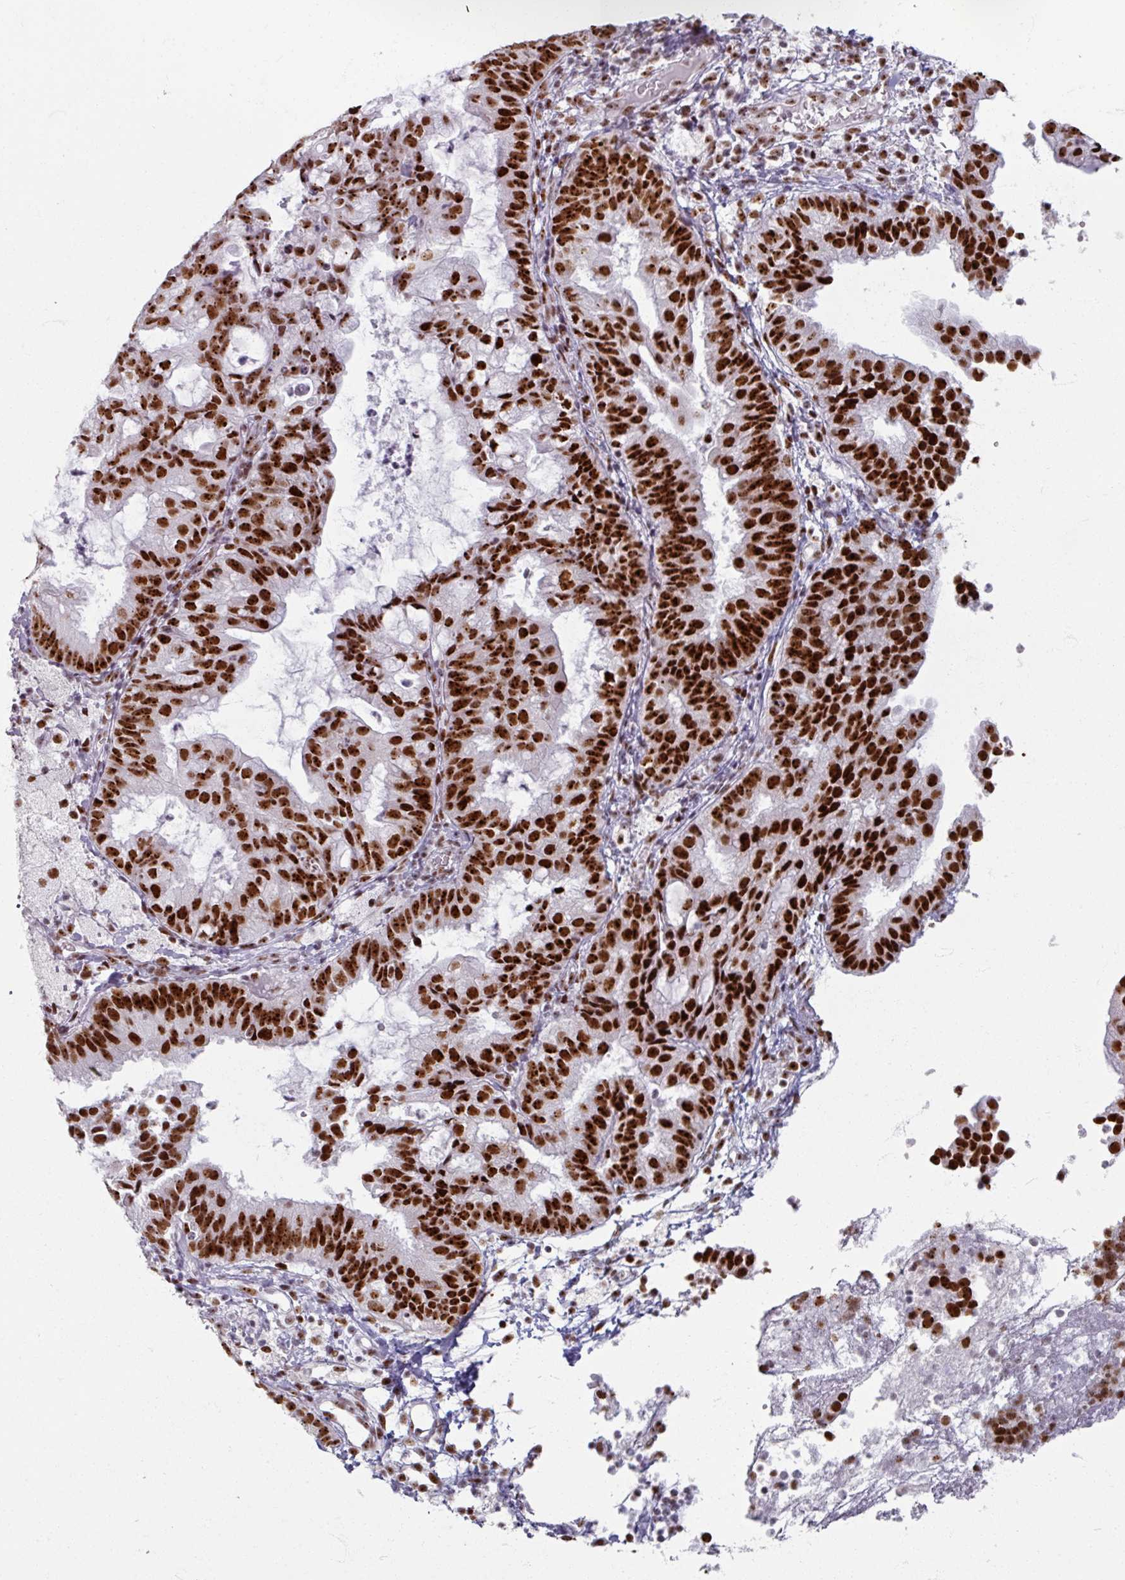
{"staining": {"intensity": "strong", "quantity": ">75%", "location": "nuclear"}, "tissue": "endometrial cancer", "cell_type": "Tumor cells", "image_type": "cancer", "snomed": [{"axis": "morphology", "description": "Adenocarcinoma, NOS"}, {"axis": "topography", "description": "Endometrium"}], "caption": "Tumor cells display strong nuclear staining in approximately >75% of cells in endometrial cancer. (IHC, brightfield microscopy, high magnification).", "gene": "ADAR", "patient": {"sex": "female", "age": 80}}